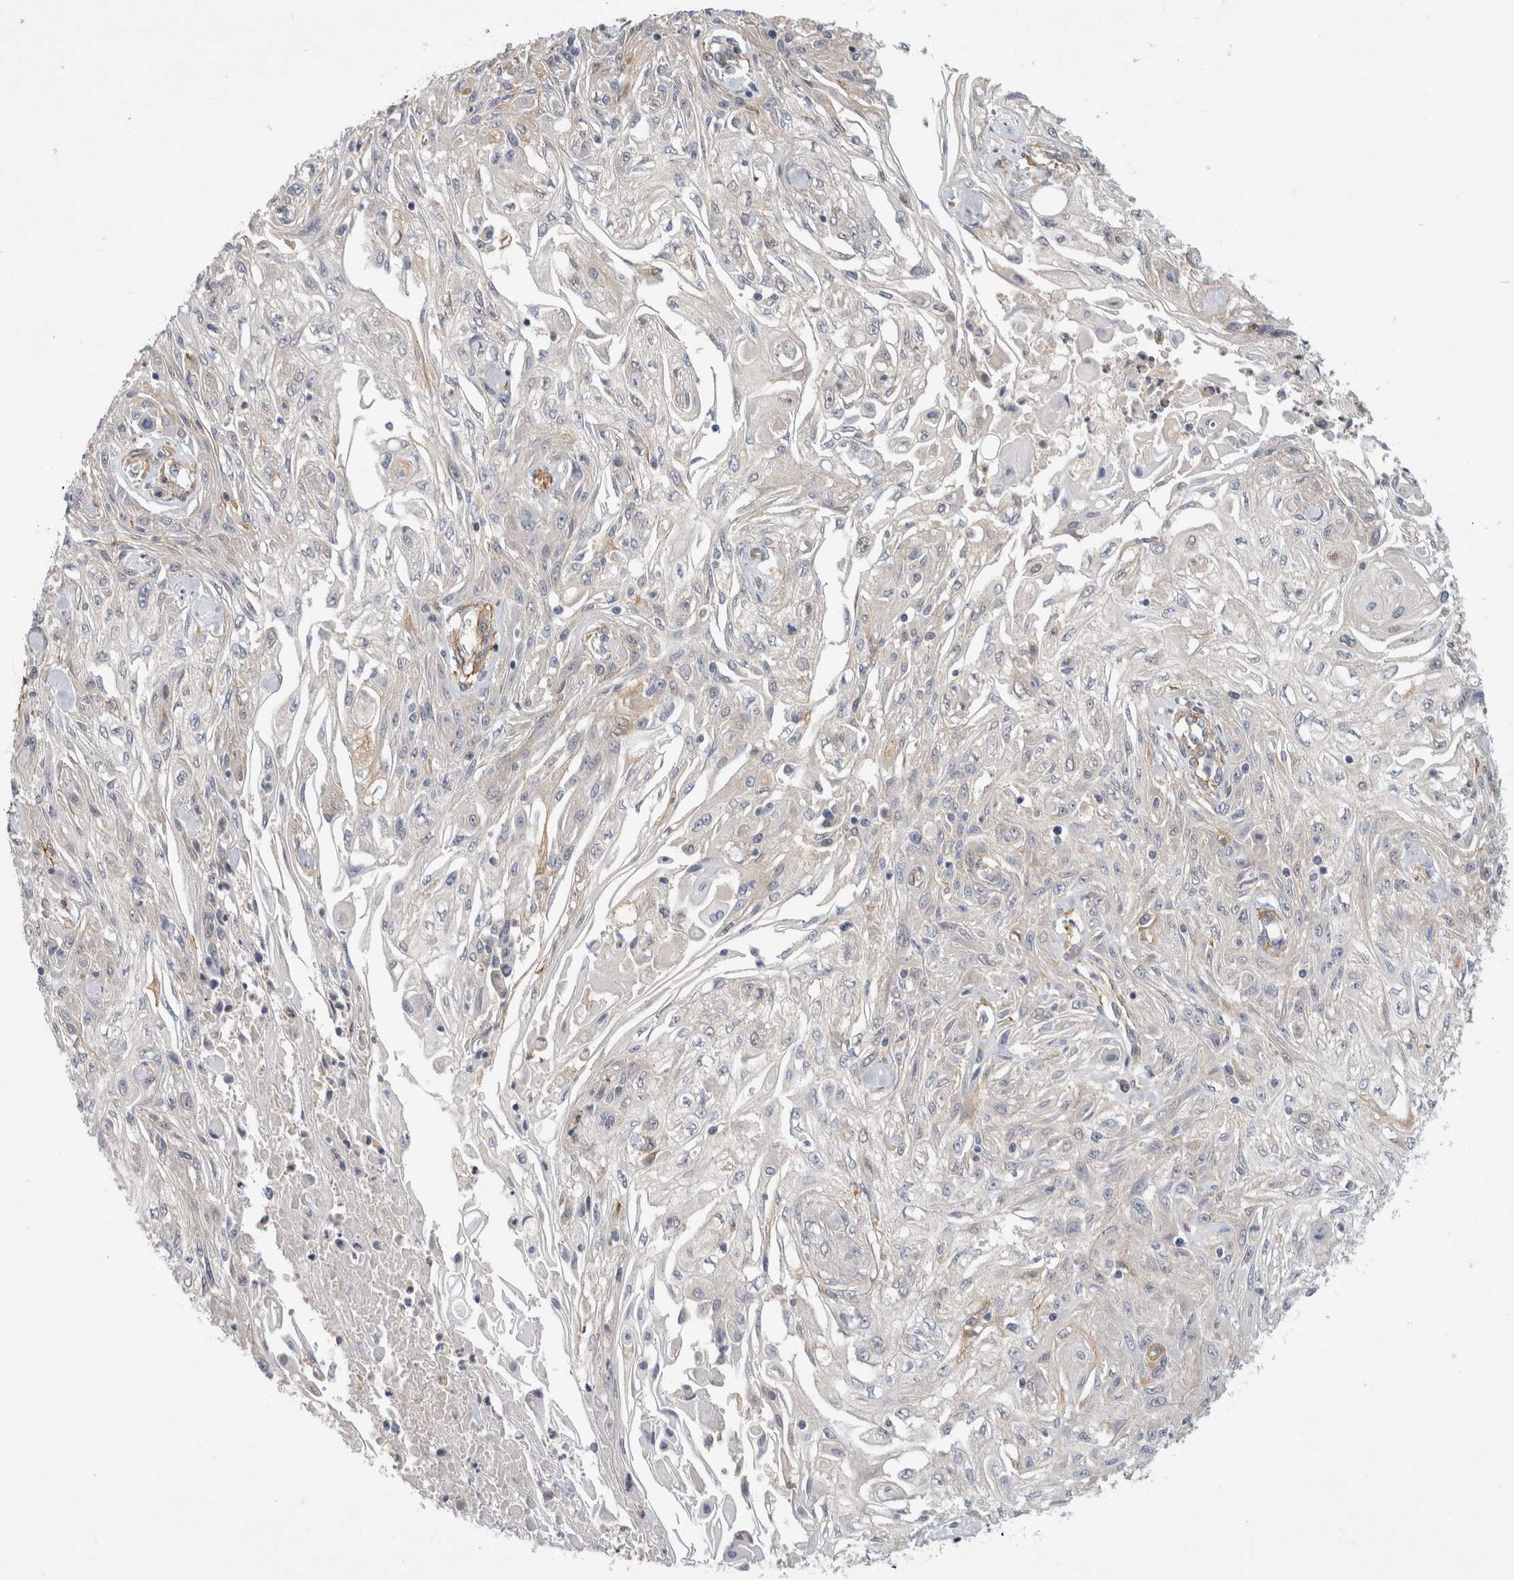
{"staining": {"intensity": "negative", "quantity": "none", "location": "none"}, "tissue": "skin cancer", "cell_type": "Tumor cells", "image_type": "cancer", "snomed": [{"axis": "morphology", "description": "Squamous cell carcinoma, NOS"}, {"axis": "morphology", "description": "Squamous cell carcinoma, metastatic, NOS"}, {"axis": "topography", "description": "Skin"}, {"axis": "topography", "description": "Lymph node"}], "caption": "Immunohistochemistry (IHC) photomicrograph of skin cancer stained for a protein (brown), which demonstrates no staining in tumor cells.", "gene": "PGM1", "patient": {"sex": "male", "age": 75}}